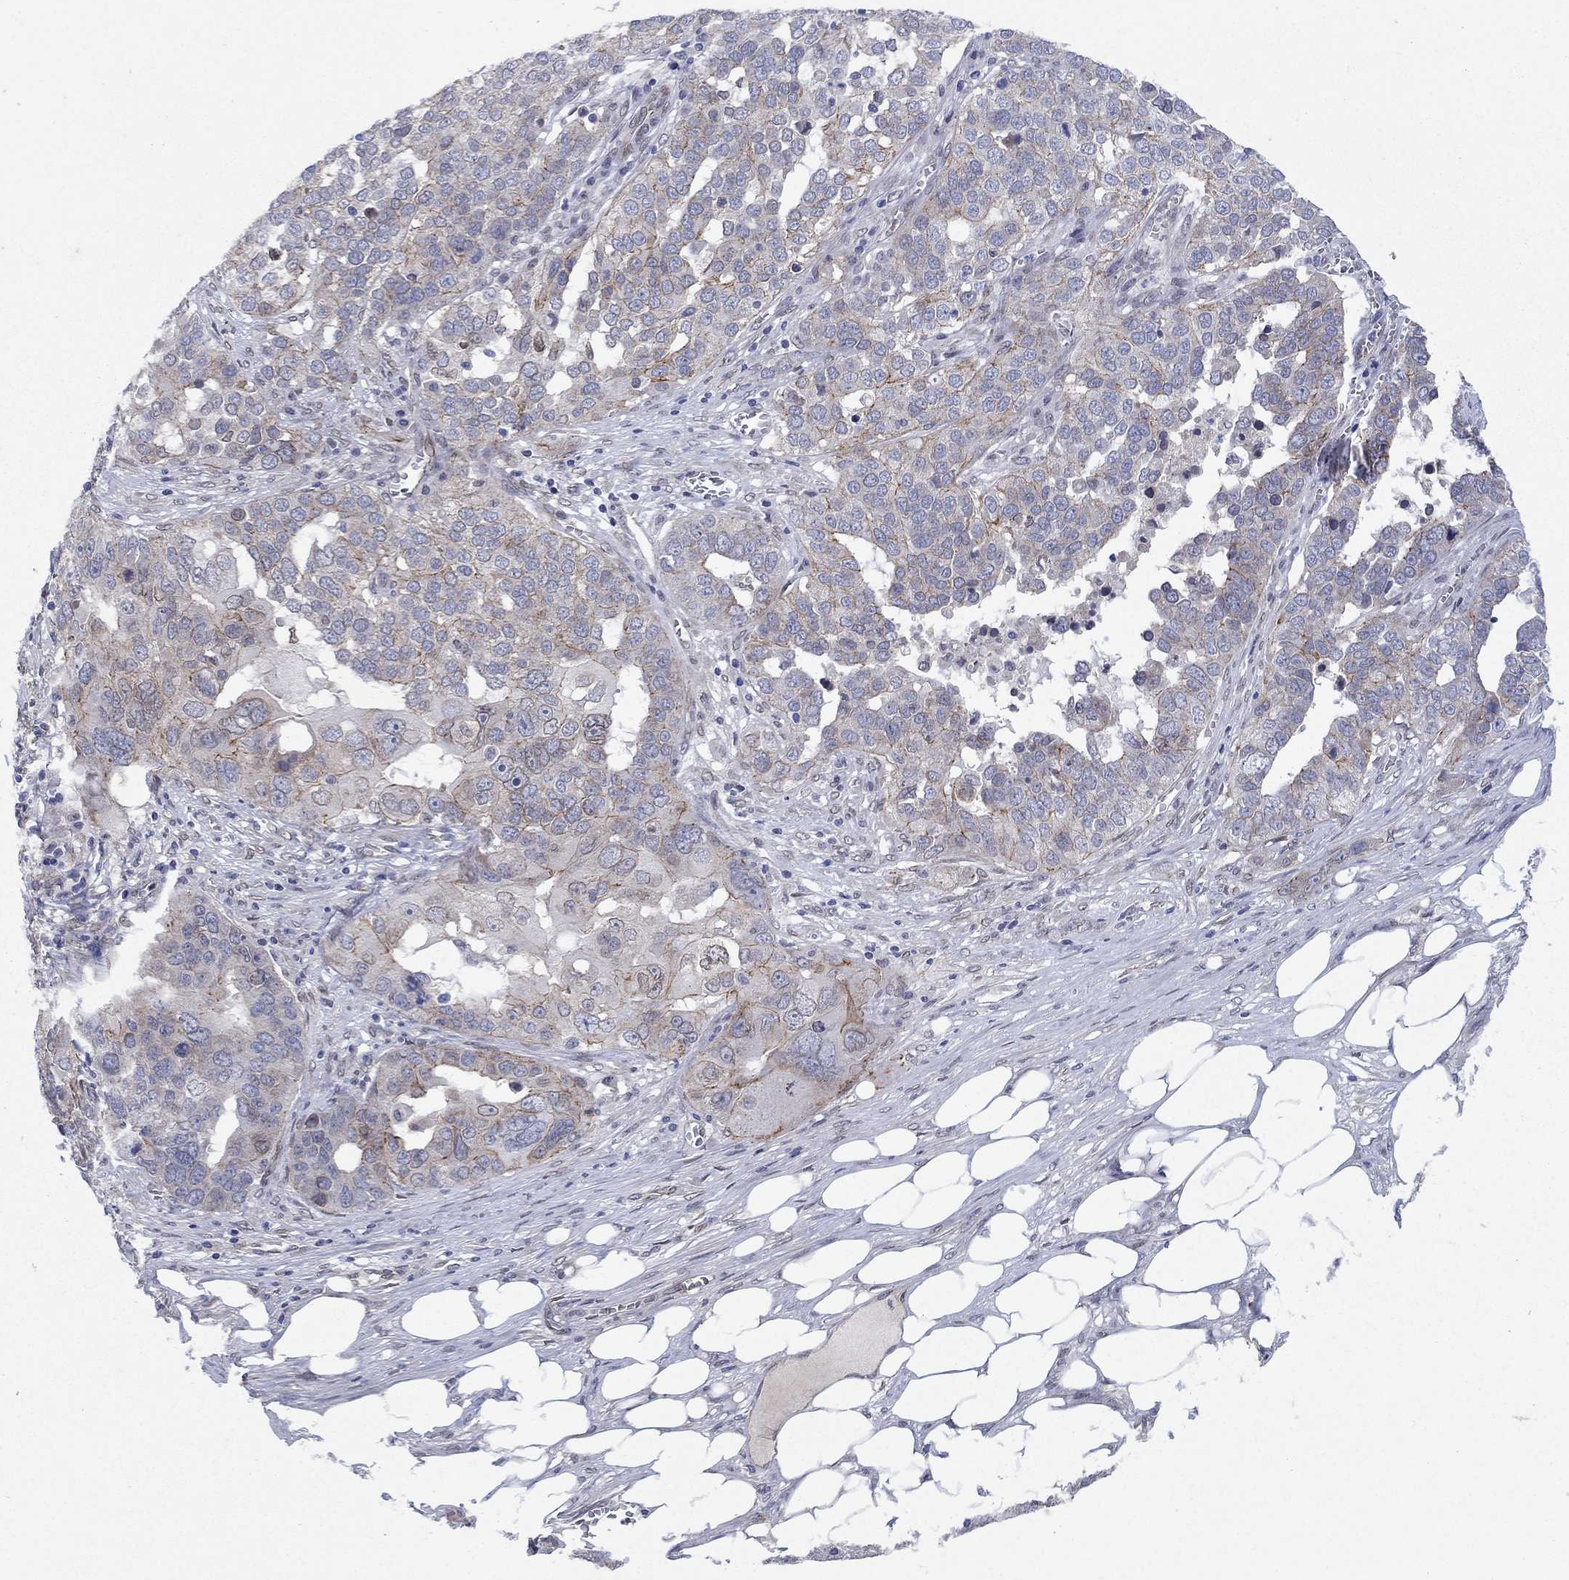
{"staining": {"intensity": "strong", "quantity": "<25%", "location": "cytoplasmic/membranous"}, "tissue": "ovarian cancer", "cell_type": "Tumor cells", "image_type": "cancer", "snomed": [{"axis": "morphology", "description": "Carcinoma, endometroid"}, {"axis": "topography", "description": "Soft tissue"}, {"axis": "topography", "description": "Ovary"}], "caption": "Ovarian cancer was stained to show a protein in brown. There is medium levels of strong cytoplasmic/membranous expression in approximately <25% of tumor cells.", "gene": "EMC9", "patient": {"sex": "female", "age": 52}}